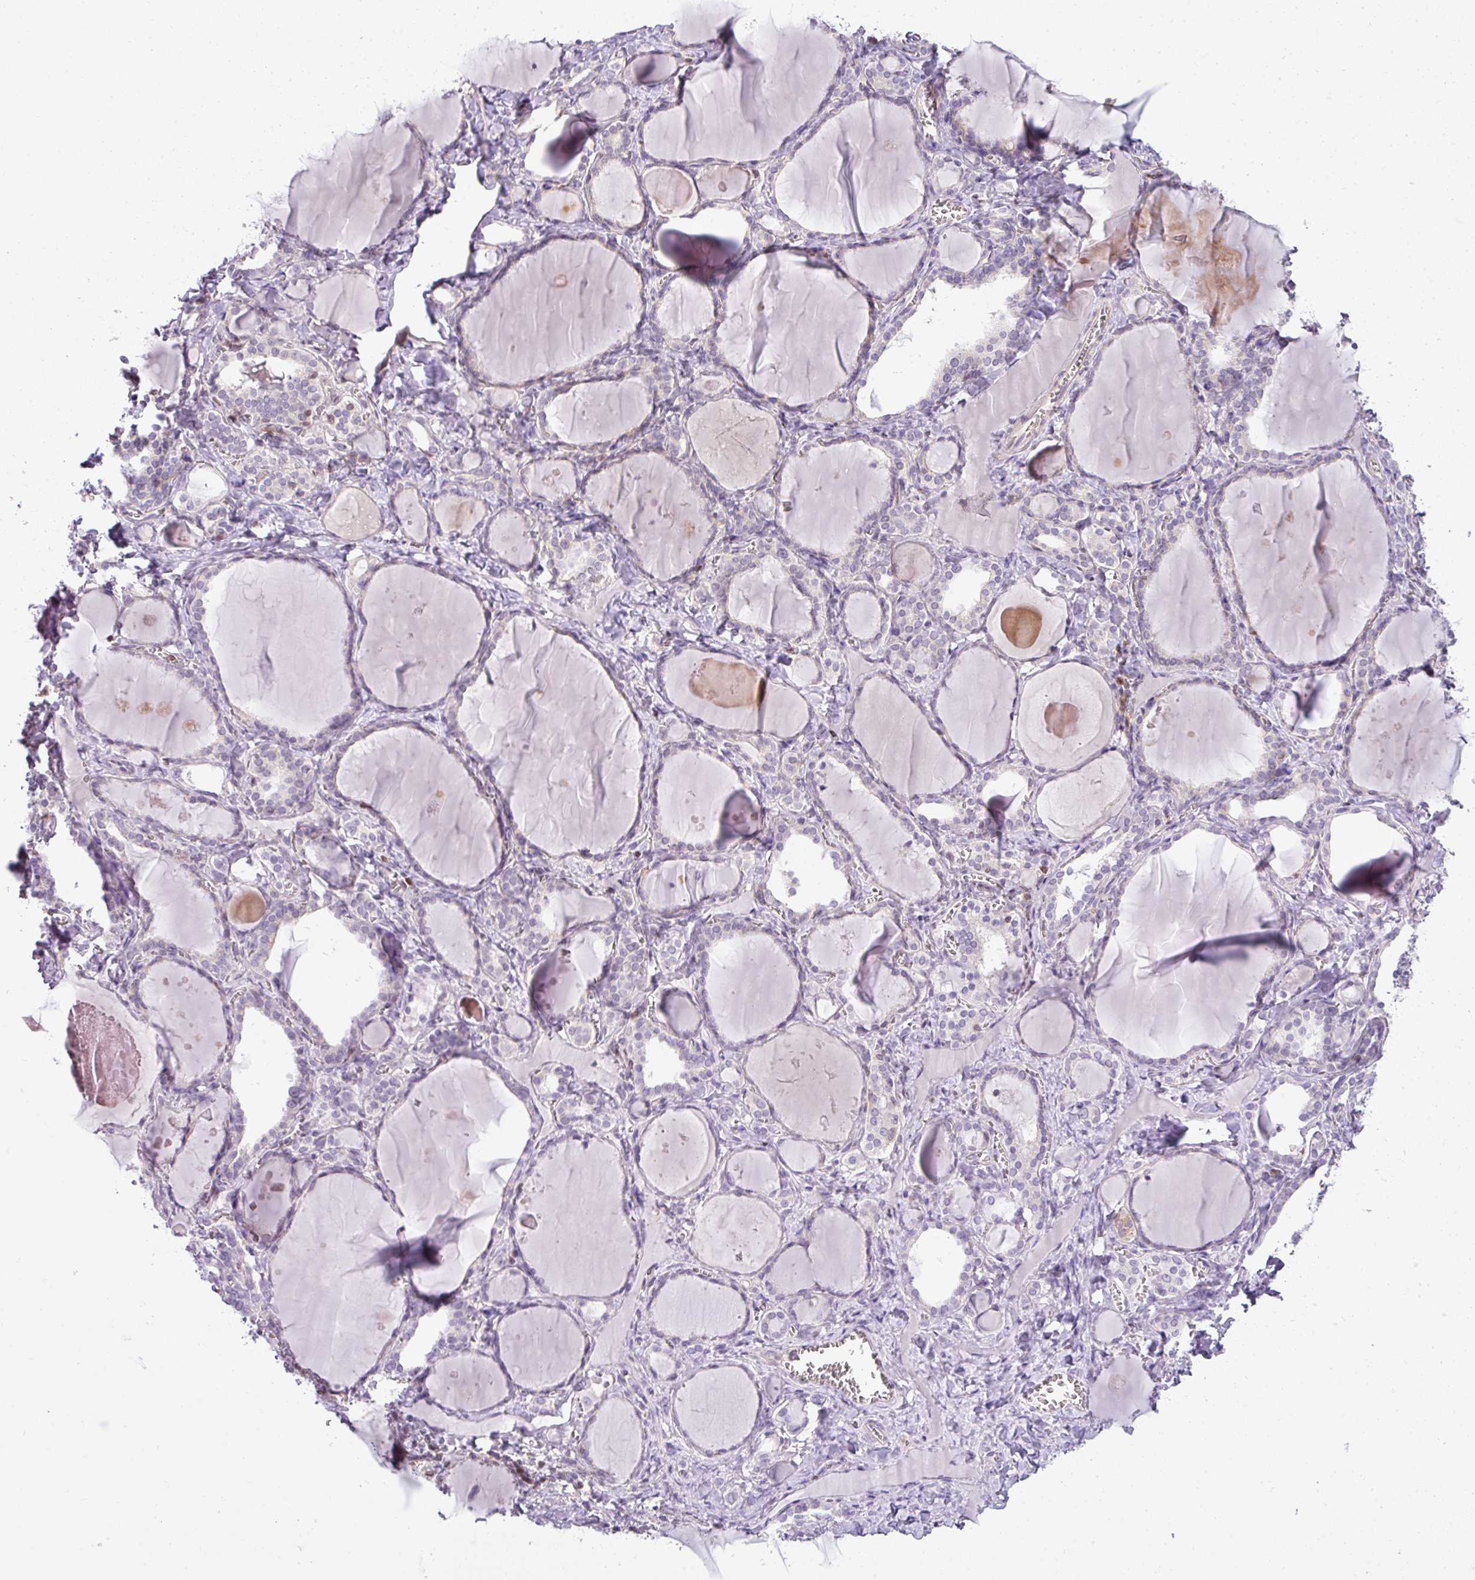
{"staining": {"intensity": "negative", "quantity": "none", "location": "none"}, "tissue": "thyroid gland", "cell_type": "Glandular cells", "image_type": "normal", "snomed": [{"axis": "morphology", "description": "Normal tissue, NOS"}, {"axis": "topography", "description": "Thyroid gland"}], "caption": "This photomicrograph is of unremarkable thyroid gland stained with immunohistochemistry (IHC) to label a protein in brown with the nuclei are counter-stained blue. There is no positivity in glandular cells. (Brightfield microscopy of DAB immunohistochemistry at high magnification).", "gene": "STAT5A", "patient": {"sex": "female", "age": 42}}